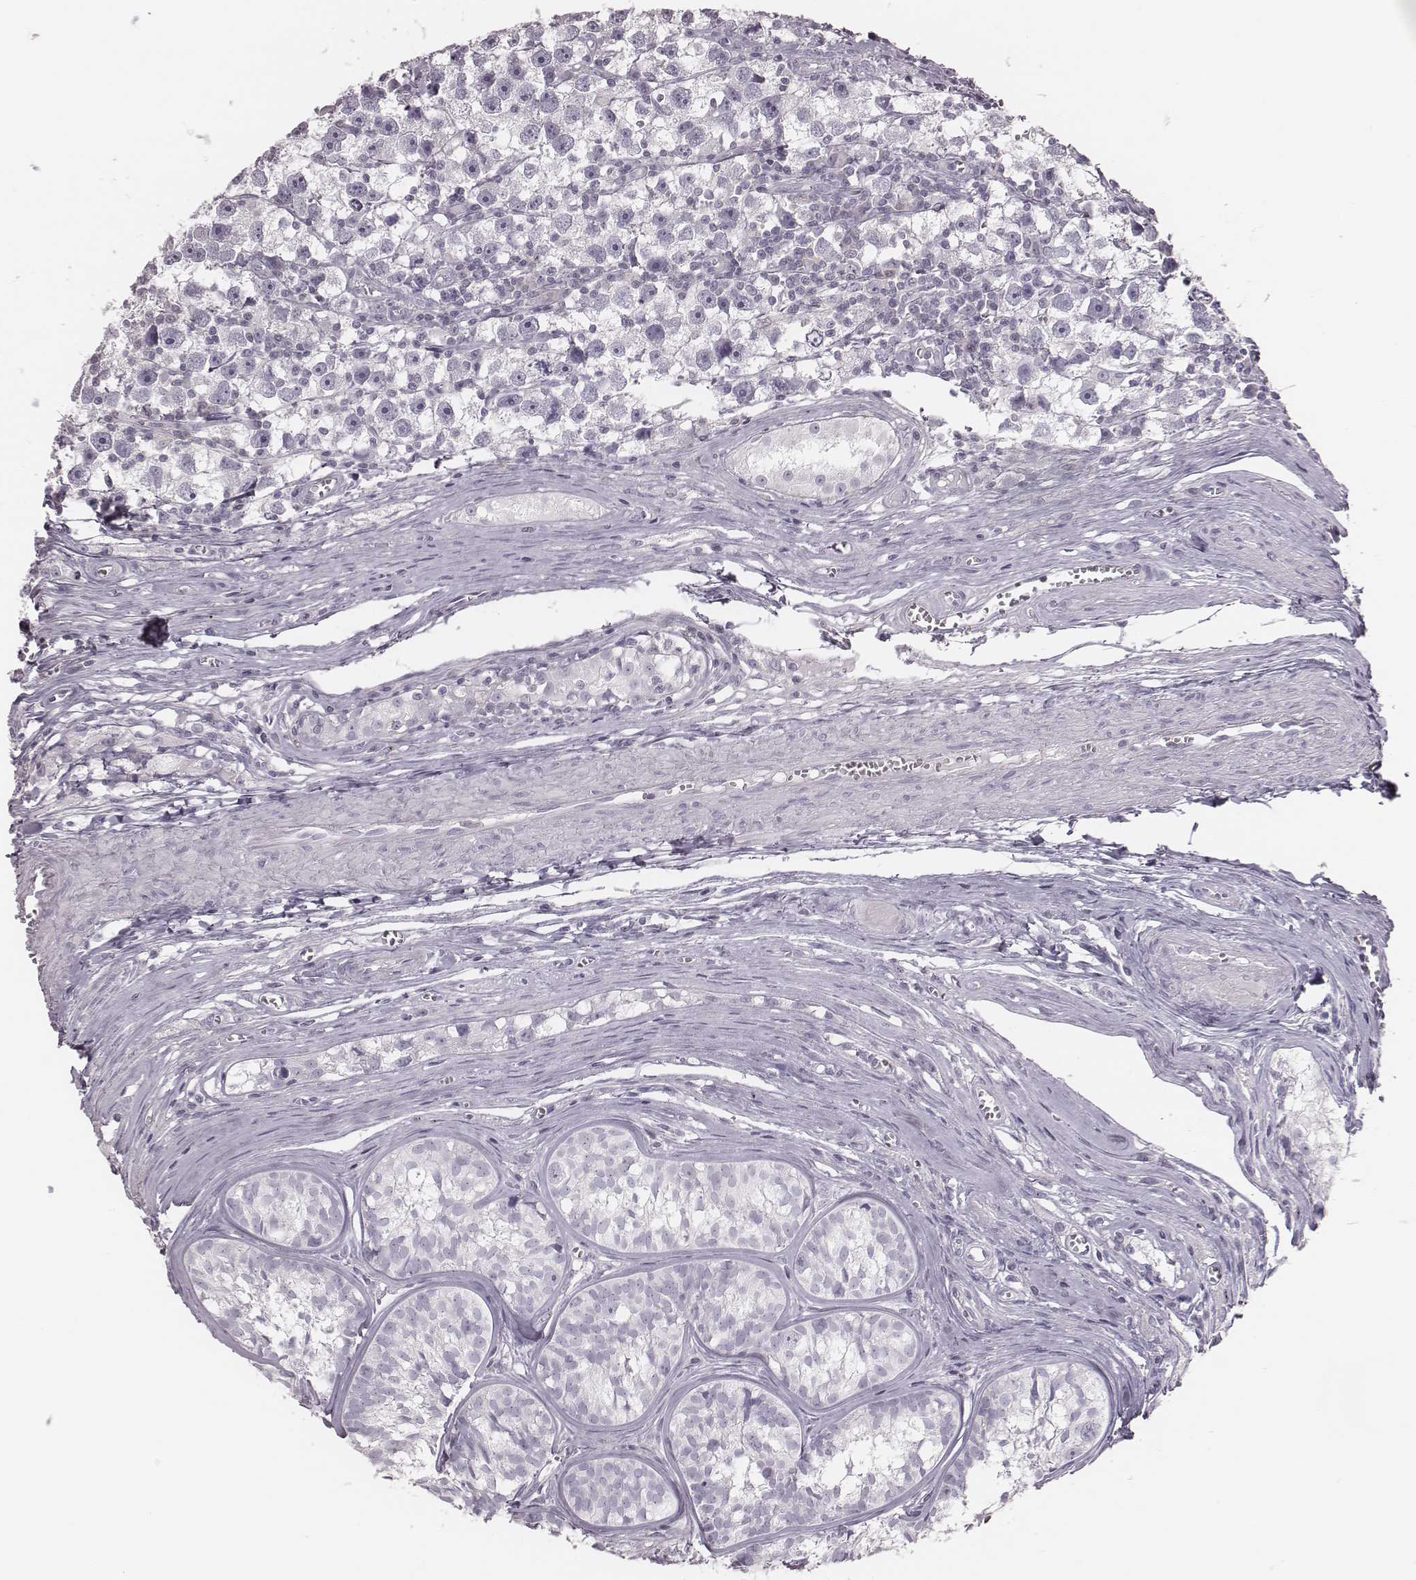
{"staining": {"intensity": "negative", "quantity": "none", "location": "none"}, "tissue": "testis cancer", "cell_type": "Tumor cells", "image_type": "cancer", "snomed": [{"axis": "morphology", "description": "Seminoma, NOS"}, {"axis": "topography", "description": "Testis"}], "caption": "Immunohistochemical staining of seminoma (testis) reveals no significant expression in tumor cells. (DAB (3,3'-diaminobenzidine) immunohistochemistry with hematoxylin counter stain).", "gene": "ZNF365", "patient": {"sex": "male", "age": 30}}